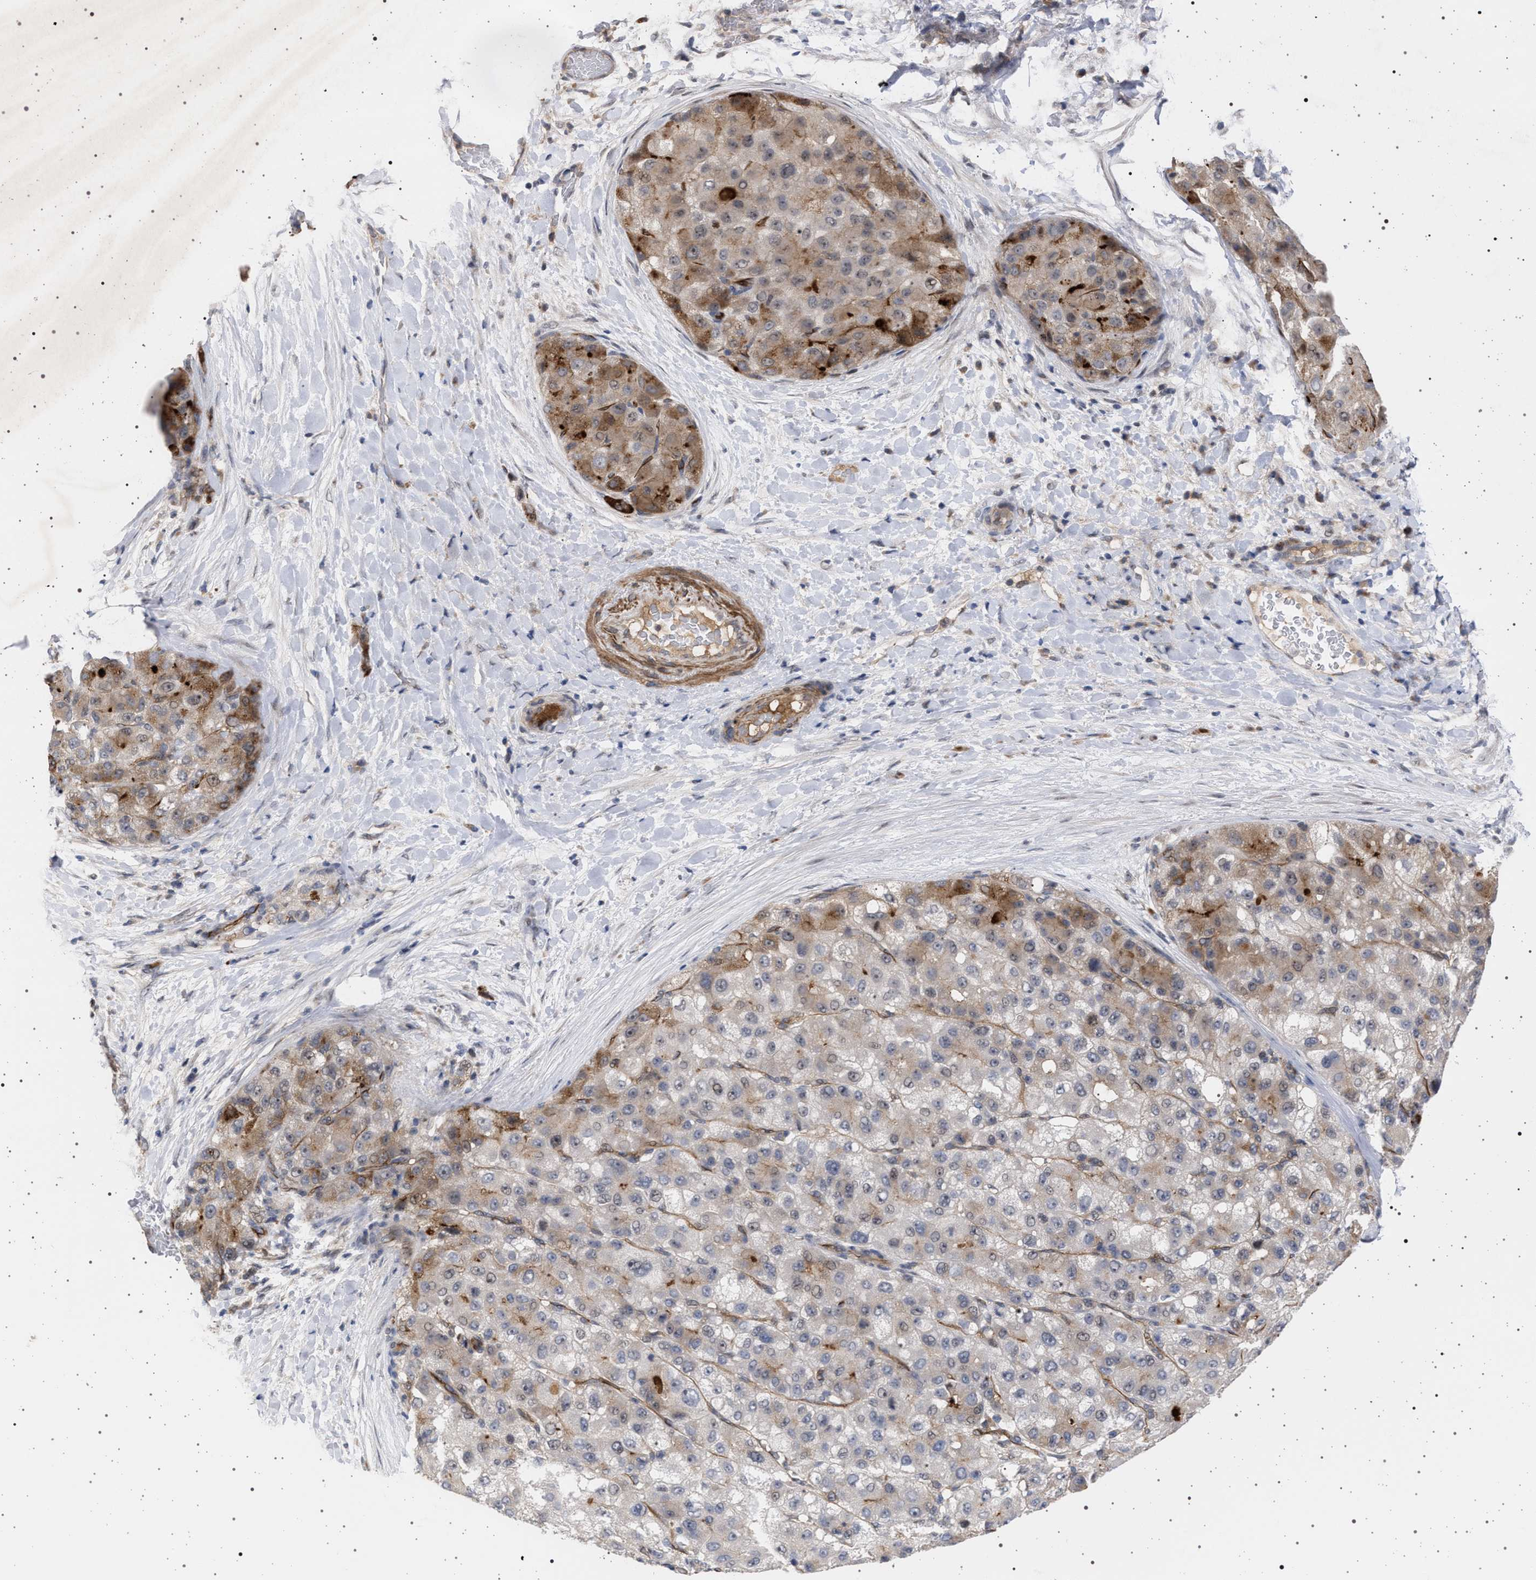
{"staining": {"intensity": "moderate", "quantity": "25%-75%", "location": "cytoplasmic/membranous"}, "tissue": "liver cancer", "cell_type": "Tumor cells", "image_type": "cancer", "snomed": [{"axis": "morphology", "description": "Carcinoma, Hepatocellular, NOS"}, {"axis": "topography", "description": "Liver"}], "caption": "Immunohistochemistry (IHC) micrograph of neoplastic tissue: human liver hepatocellular carcinoma stained using immunohistochemistry reveals medium levels of moderate protein expression localized specifically in the cytoplasmic/membranous of tumor cells, appearing as a cytoplasmic/membranous brown color.", "gene": "RBM48", "patient": {"sex": "male", "age": 80}}